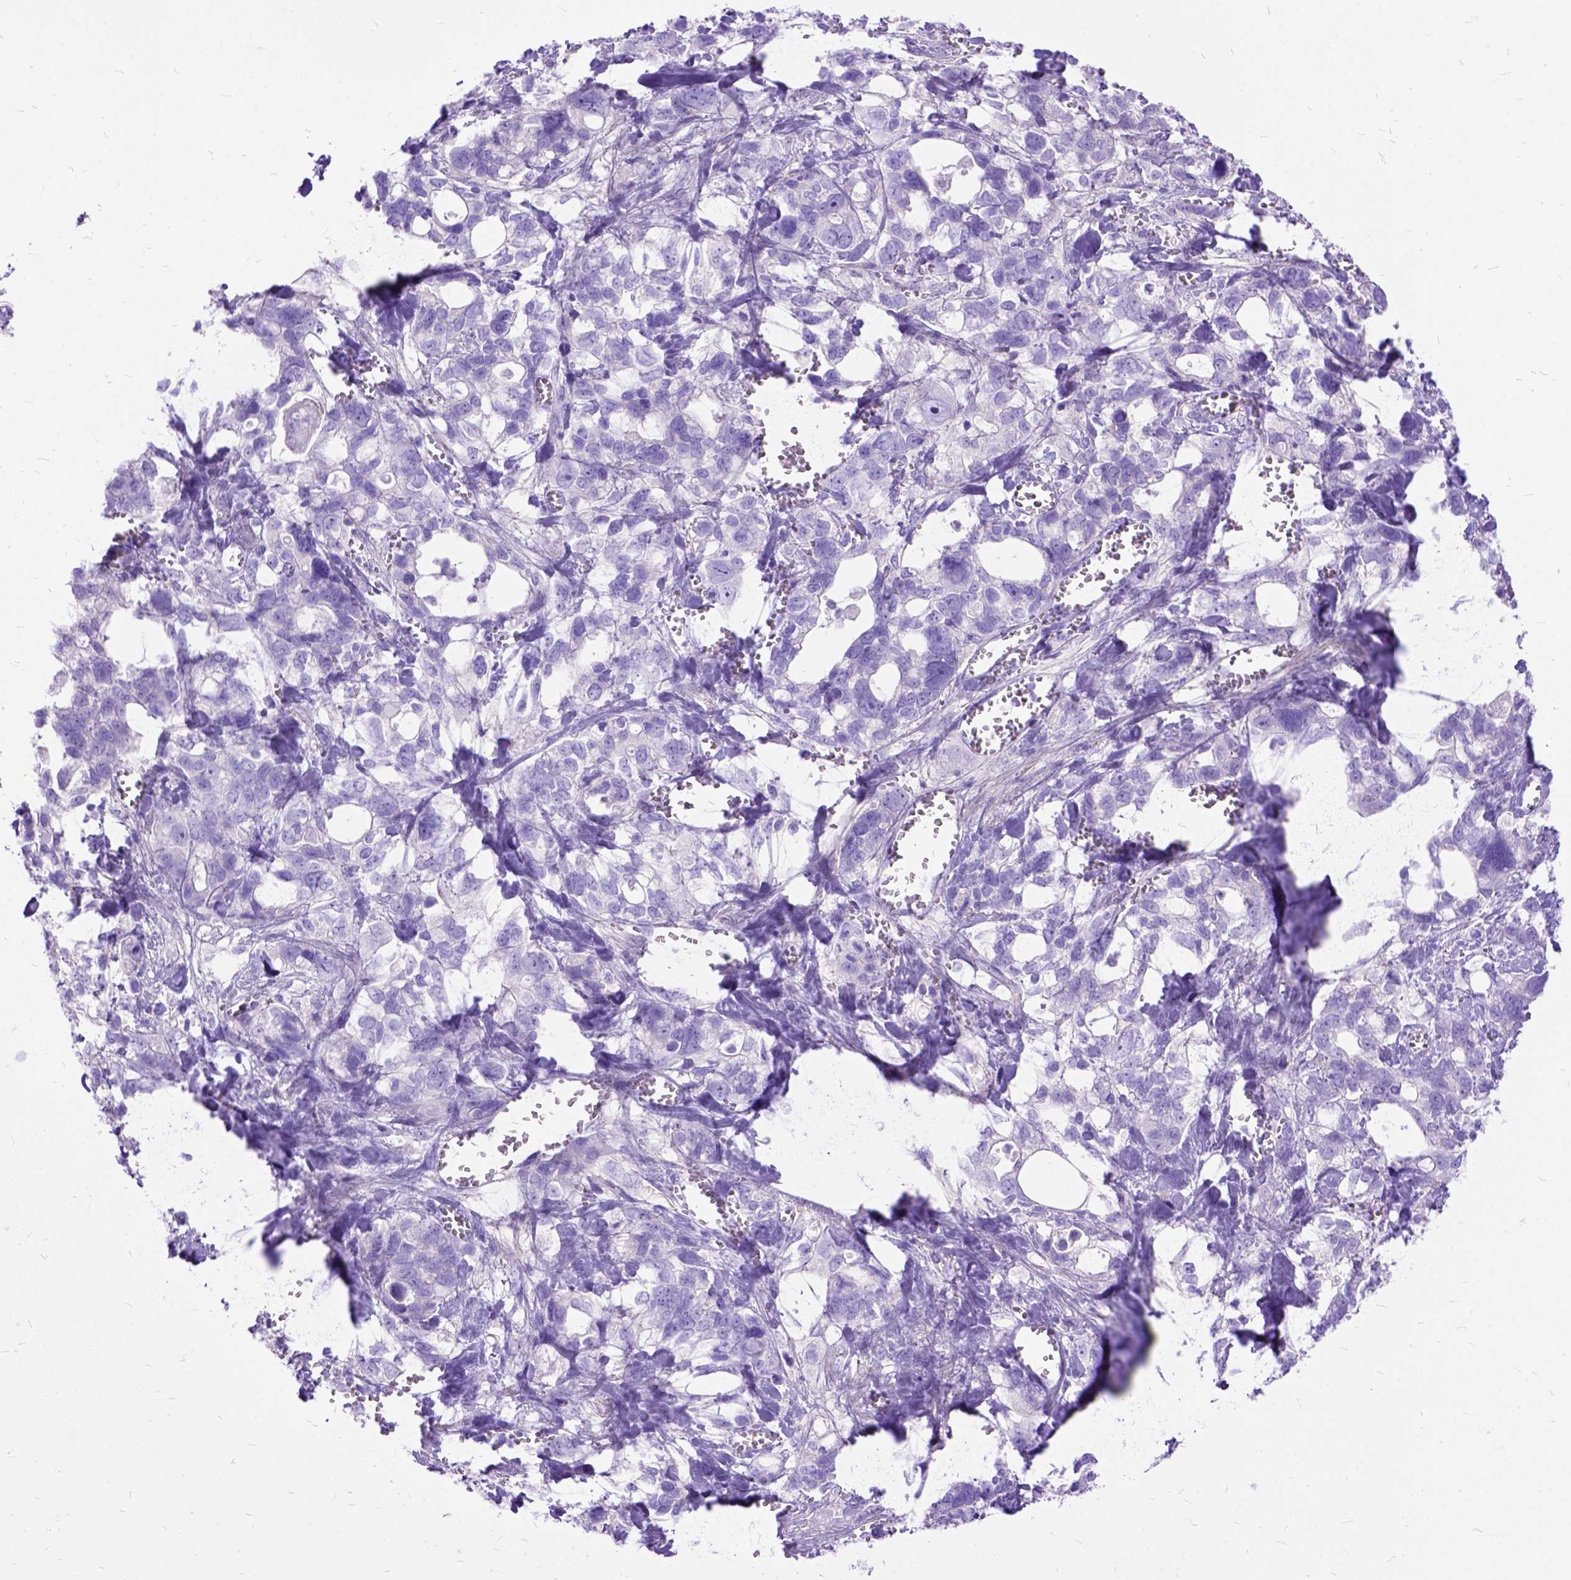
{"staining": {"intensity": "negative", "quantity": "none", "location": "none"}, "tissue": "stomach cancer", "cell_type": "Tumor cells", "image_type": "cancer", "snomed": [{"axis": "morphology", "description": "Adenocarcinoma, NOS"}, {"axis": "topography", "description": "Stomach, upper"}], "caption": "Tumor cells show no significant protein expression in stomach cancer. (DAB immunohistochemistry with hematoxylin counter stain).", "gene": "ARL9", "patient": {"sex": "female", "age": 81}}